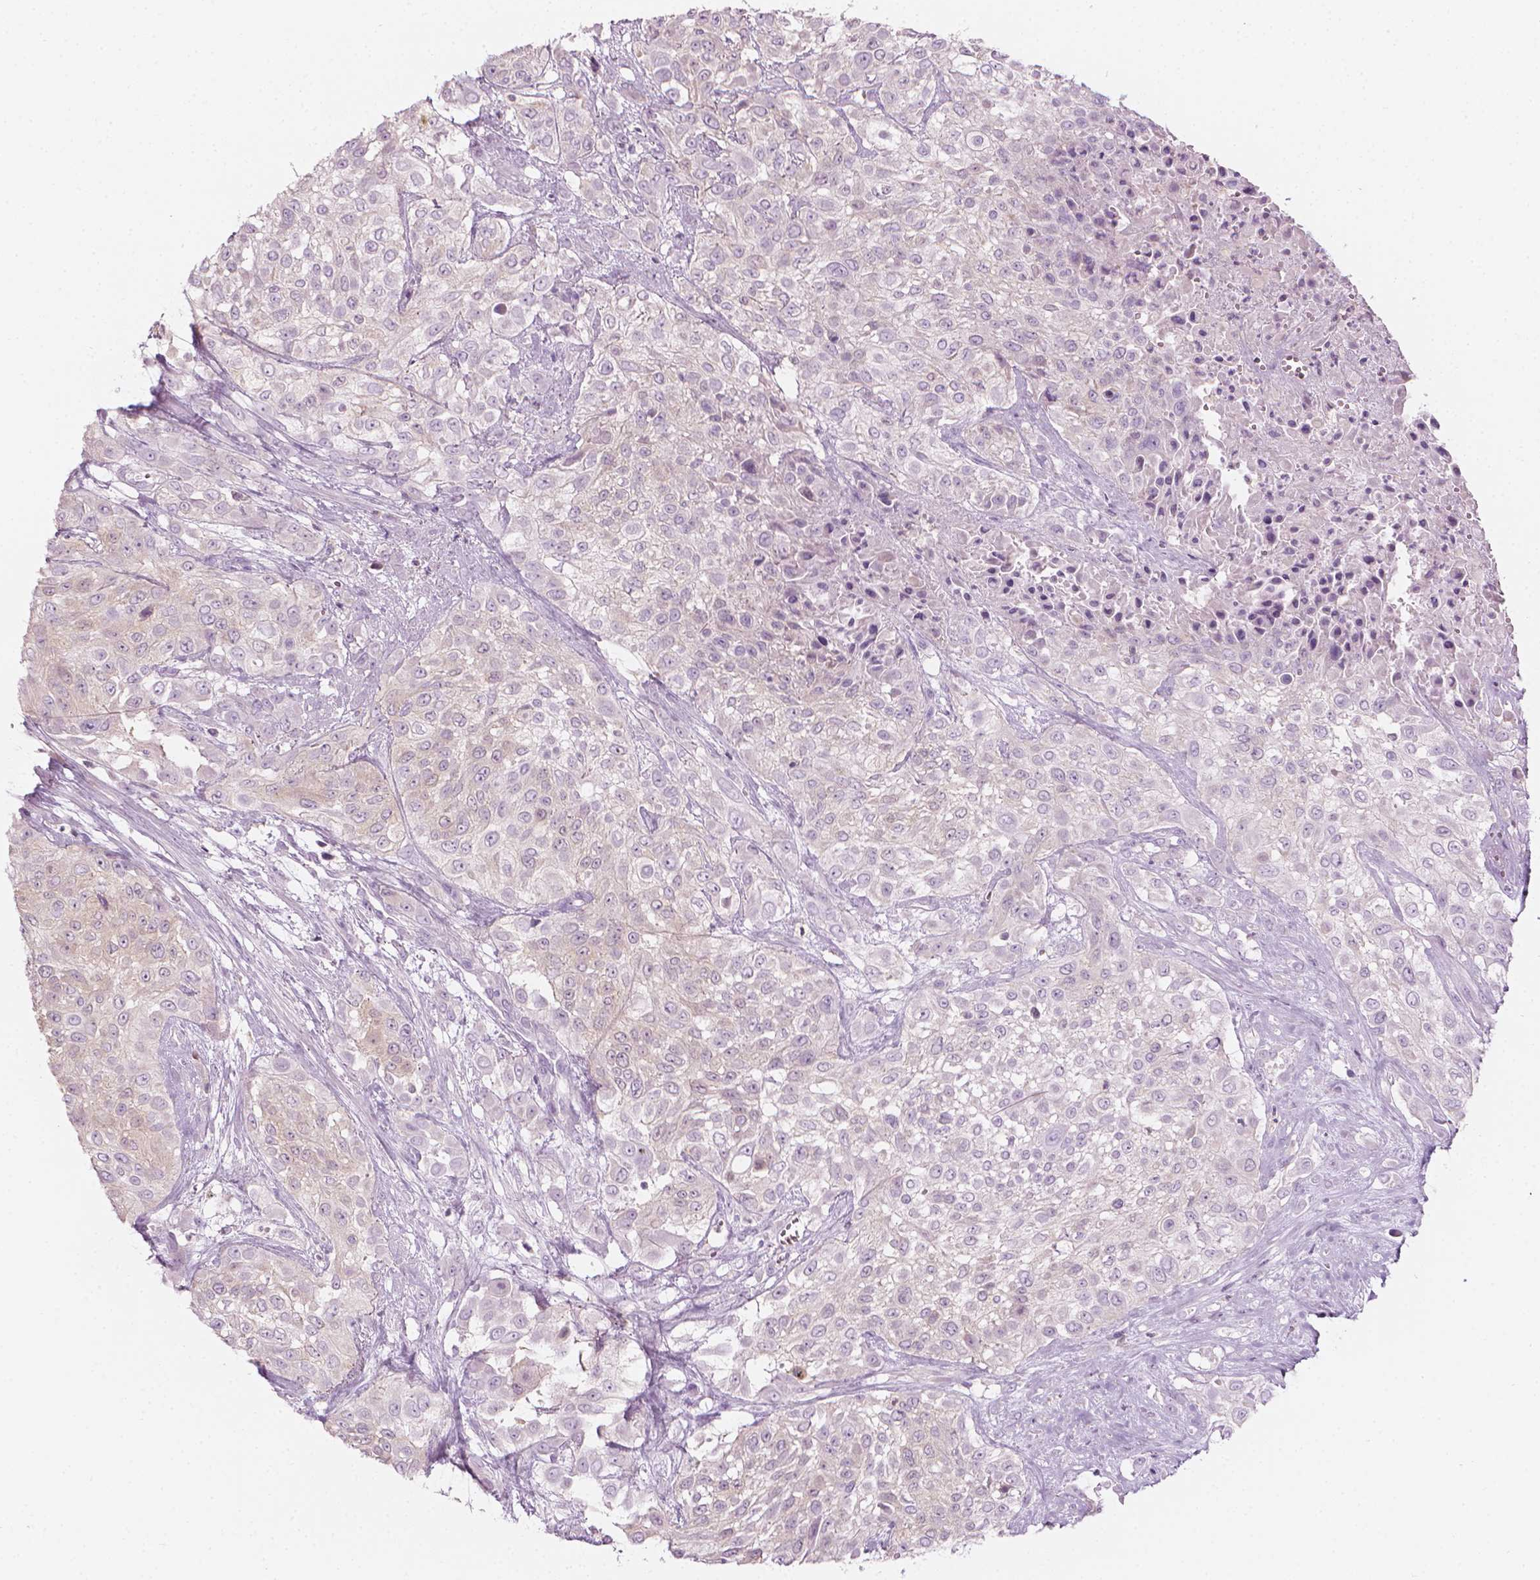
{"staining": {"intensity": "negative", "quantity": "none", "location": "none"}, "tissue": "urothelial cancer", "cell_type": "Tumor cells", "image_type": "cancer", "snomed": [{"axis": "morphology", "description": "Urothelial carcinoma, High grade"}, {"axis": "topography", "description": "Urinary bladder"}], "caption": "Immunohistochemistry micrograph of human urothelial carcinoma (high-grade) stained for a protein (brown), which demonstrates no staining in tumor cells. (DAB (3,3'-diaminobenzidine) IHC, high magnification).", "gene": "SHMT1", "patient": {"sex": "male", "age": 57}}